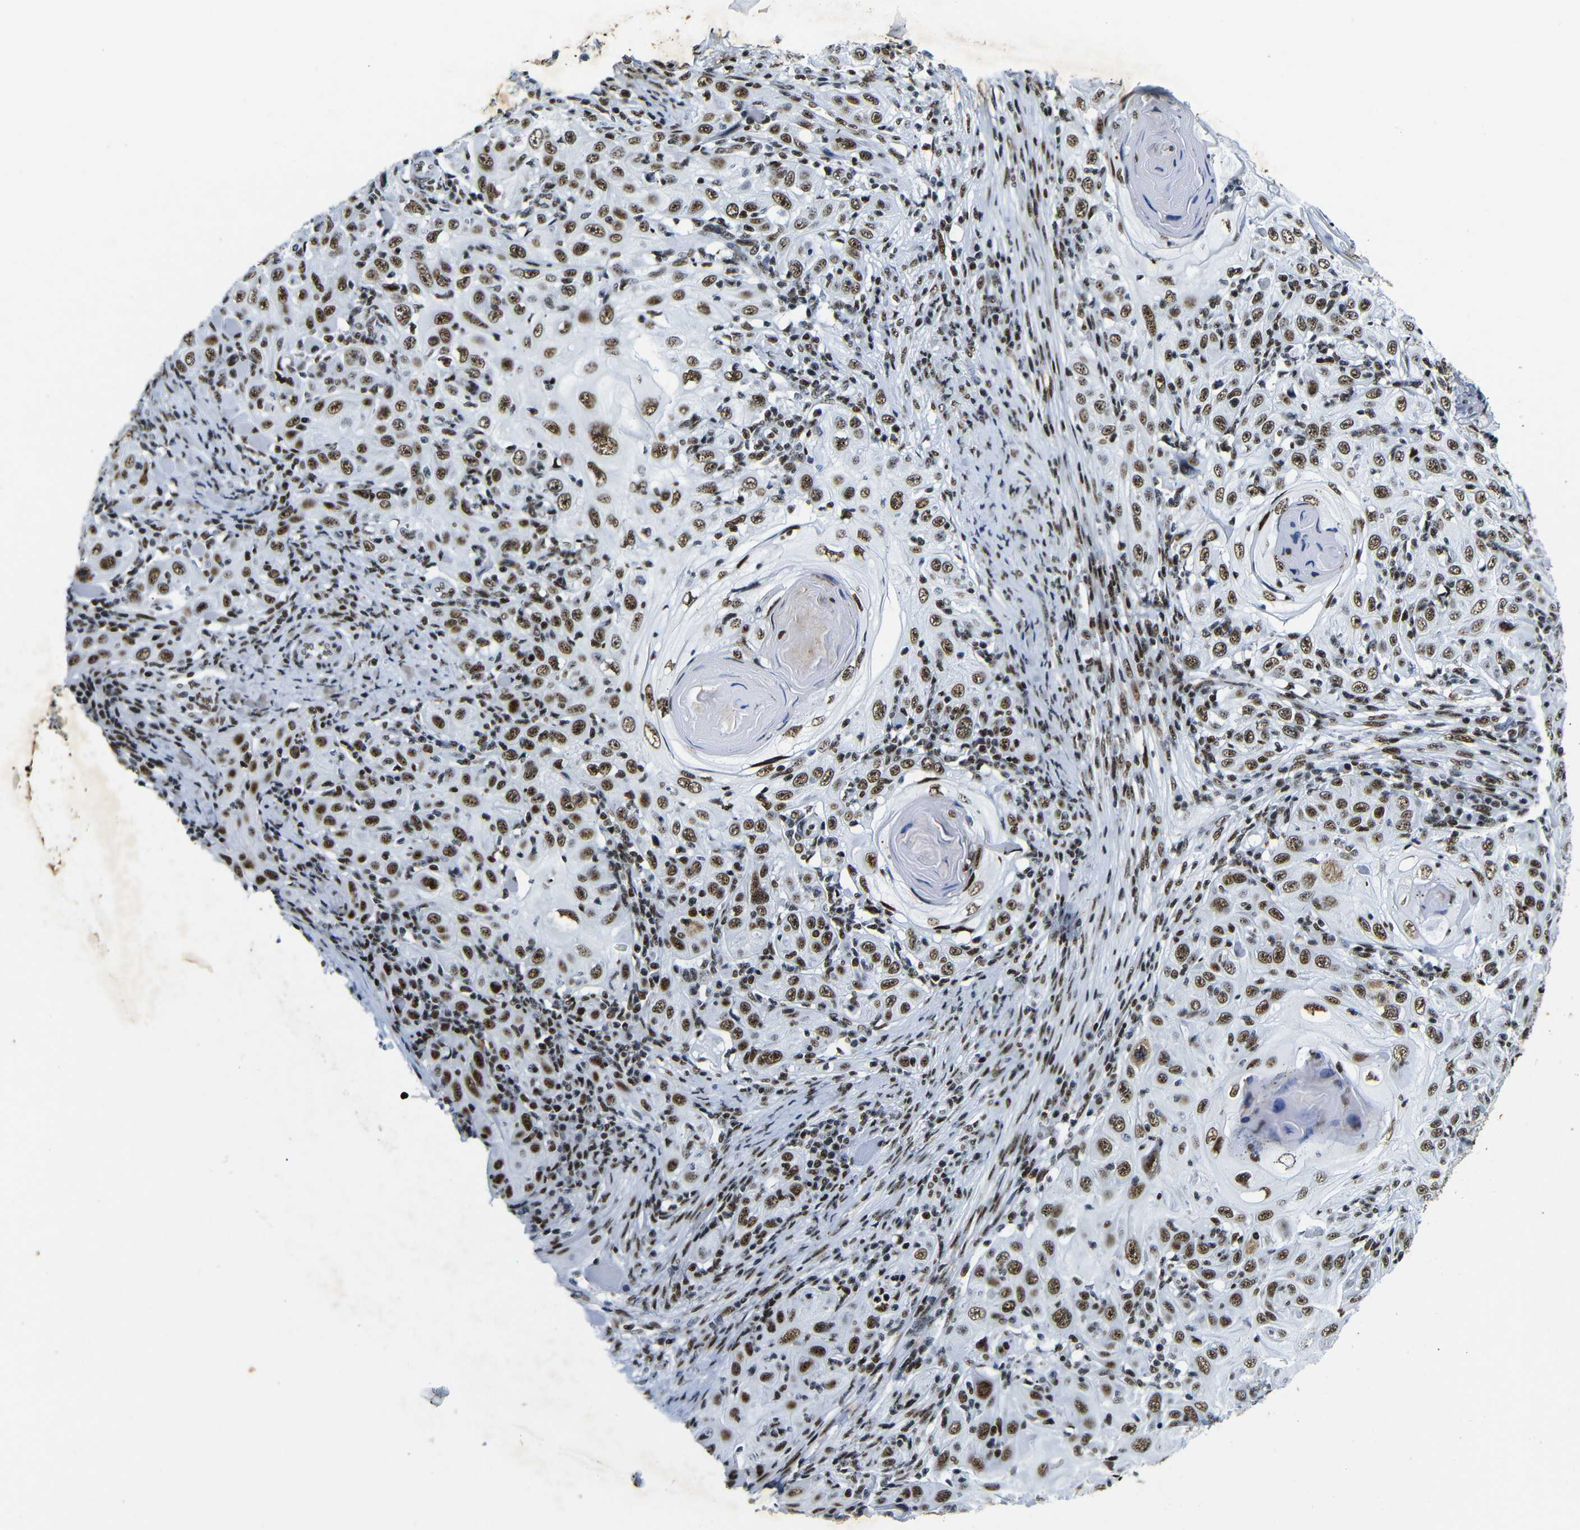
{"staining": {"intensity": "strong", "quantity": ">75%", "location": "nuclear"}, "tissue": "skin cancer", "cell_type": "Tumor cells", "image_type": "cancer", "snomed": [{"axis": "morphology", "description": "Squamous cell carcinoma, NOS"}, {"axis": "topography", "description": "Skin"}], "caption": "Approximately >75% of tumor cells in skin cancer (squamous cell carcinoma) show strong nuclear protein expression as visualized by brown immunohistochemical staining.", "gene": "SRSF1", "patient": {"sex": "female", "age": 88}}